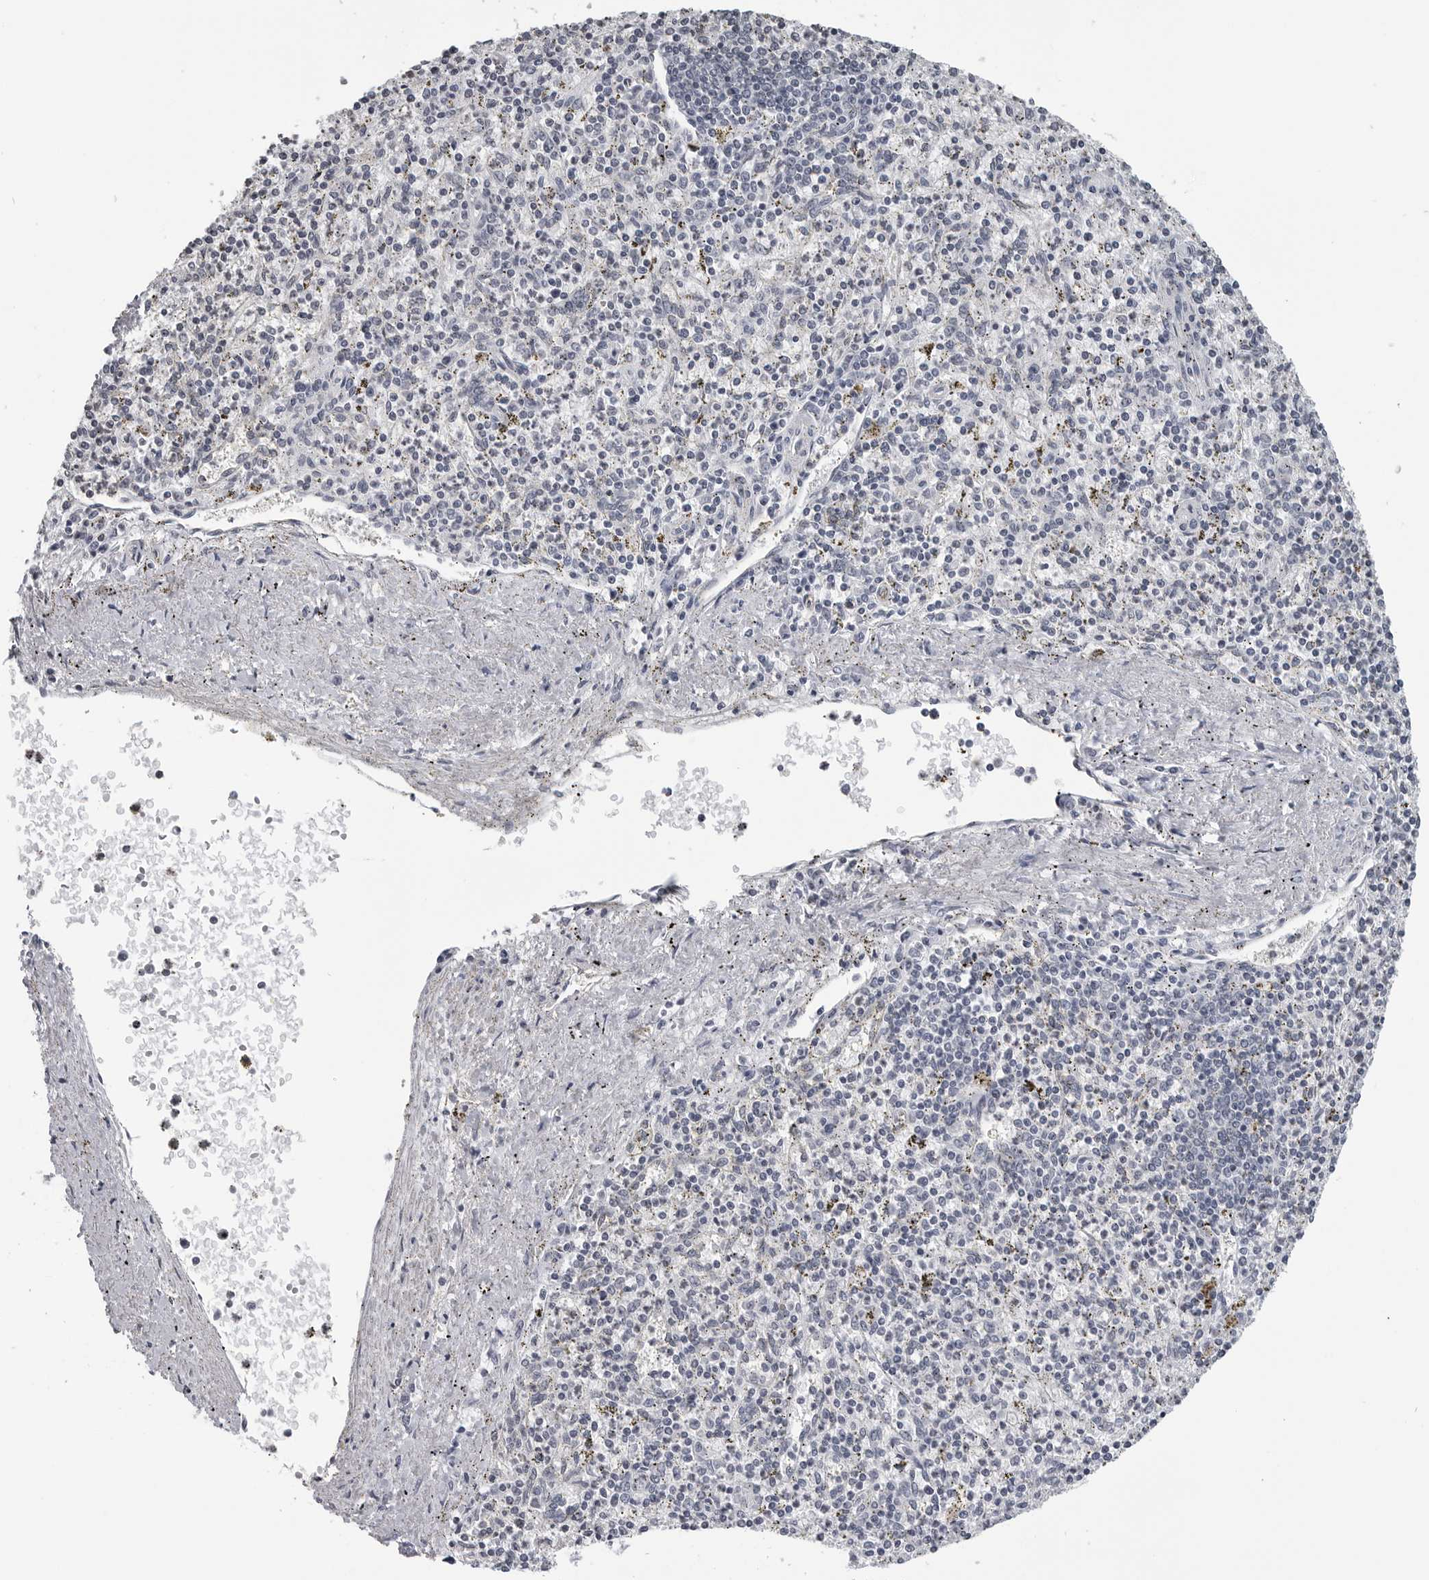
{"staining": {"intensity": "negative", "quantity": "none", "location": "none"}, "tissue": "spleen", "cell_type": "Cells in red pulp", "image_type": "normal", "snomed": [{"axis": "morphology", "description": "Normal tissue, NOS"}, {"axis": "topography", "description": "Spleen"}], "caption": "Immunohistochemistry (IHC) histopathology image of normal spleen stained for a protein (brown), which demonstrates no positivity in cells in red pulp.", "gene": "DDX54", "patient": {"sex": "male", "age": 72}}